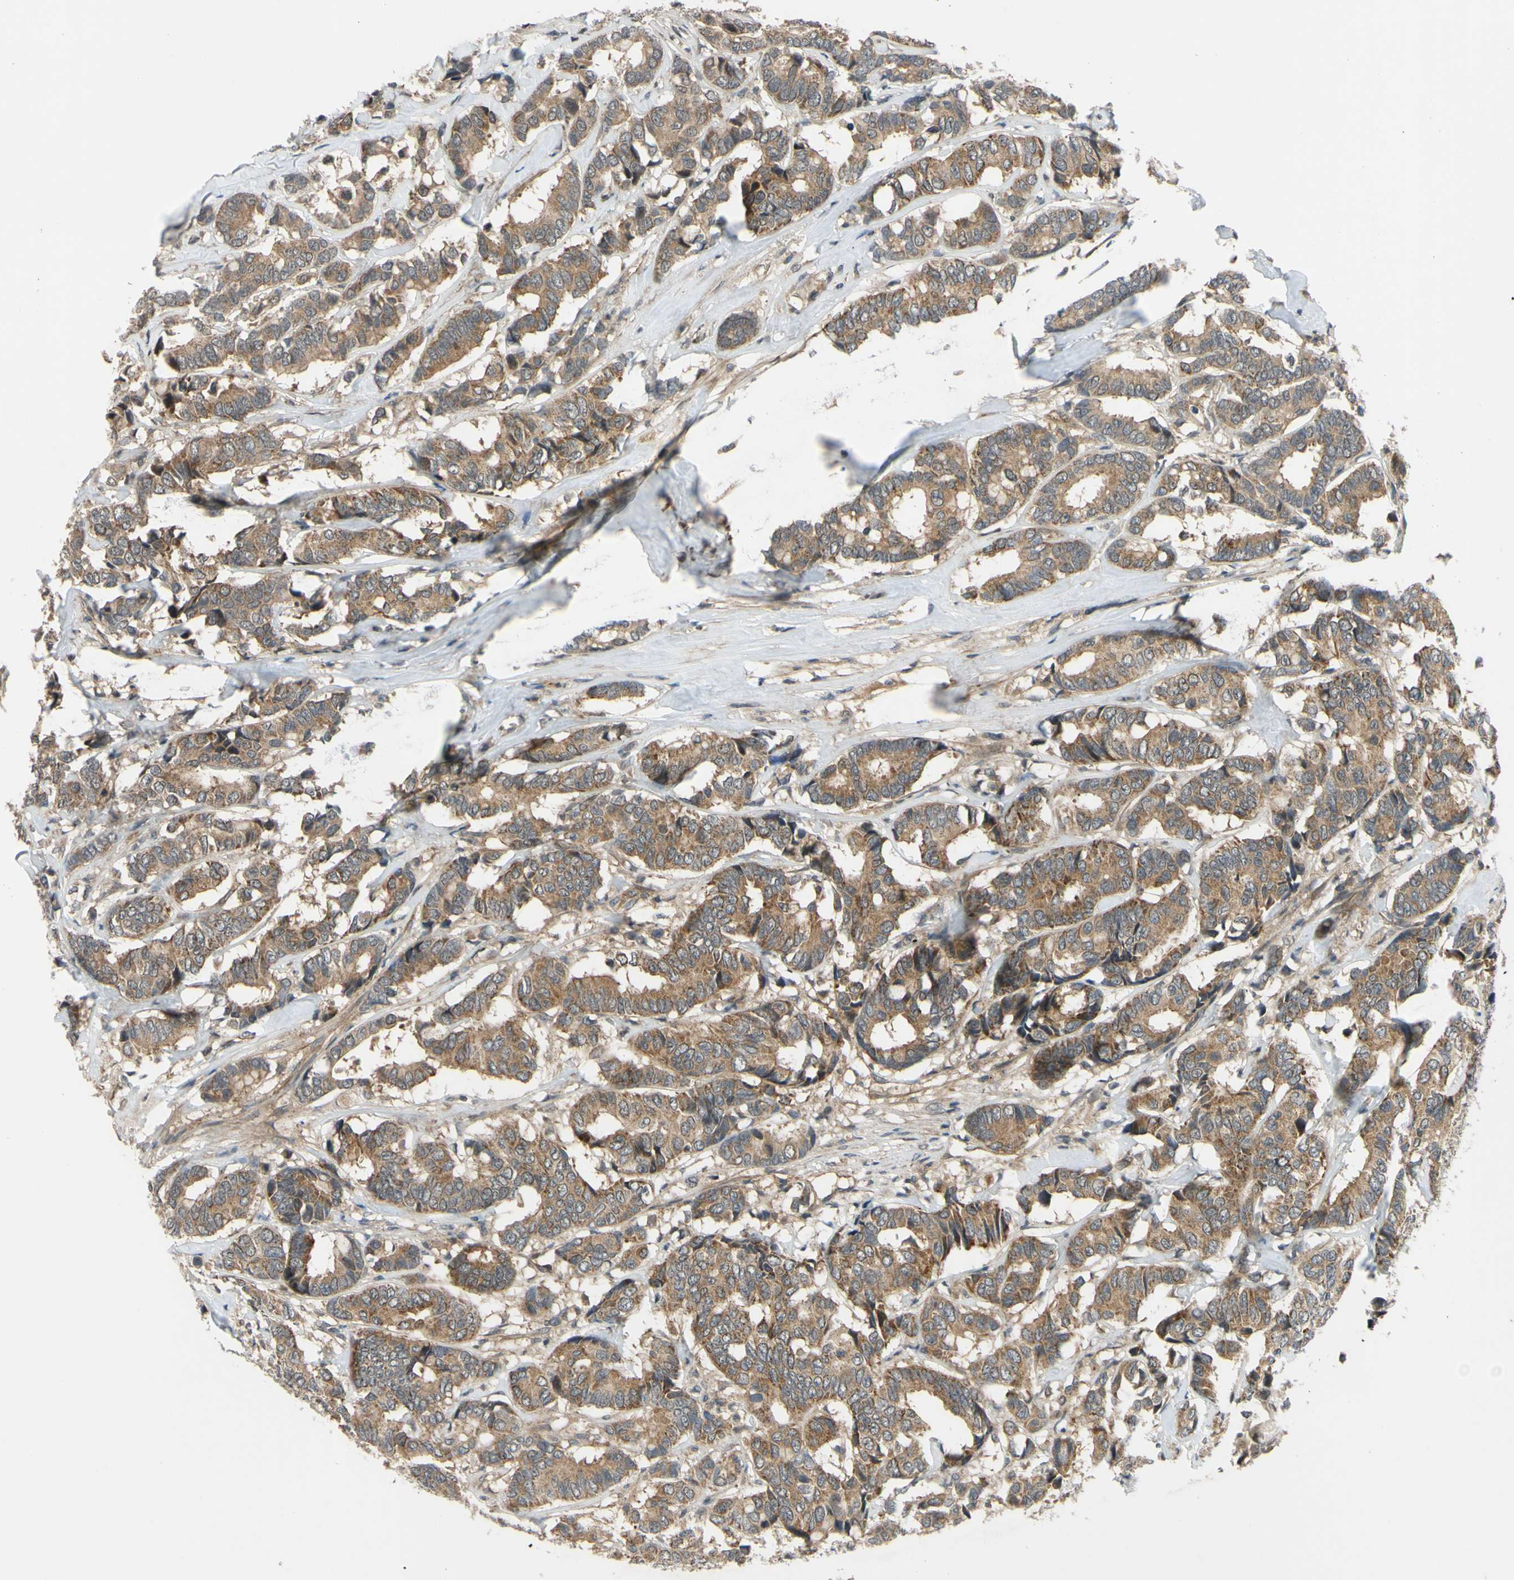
{"staining": {"intensity": "moderate", "quantity": ">75%", "location": "cytoplasmic/membranous"}, "tissue": "breast cancer", "cell_type": "Tumor cells", "image_type": "cancer", "snomed": [{"axis": "morphology", "description": "Duct carcinoma"}, {"axis": "topography", "description": "Breast"}], "caption": "The histopathology image shows immunohistochemical staining of breast cancer. There is moderate cytoplasmic/membranous expression is present in about >75% of tumor cells. Using DAB (brown) and hematoxylin (blue) stains, captured at high magnification using brightfield microscopy.", "gene": "COMMD9", "patient": {"sex": "female", "age": 87}}